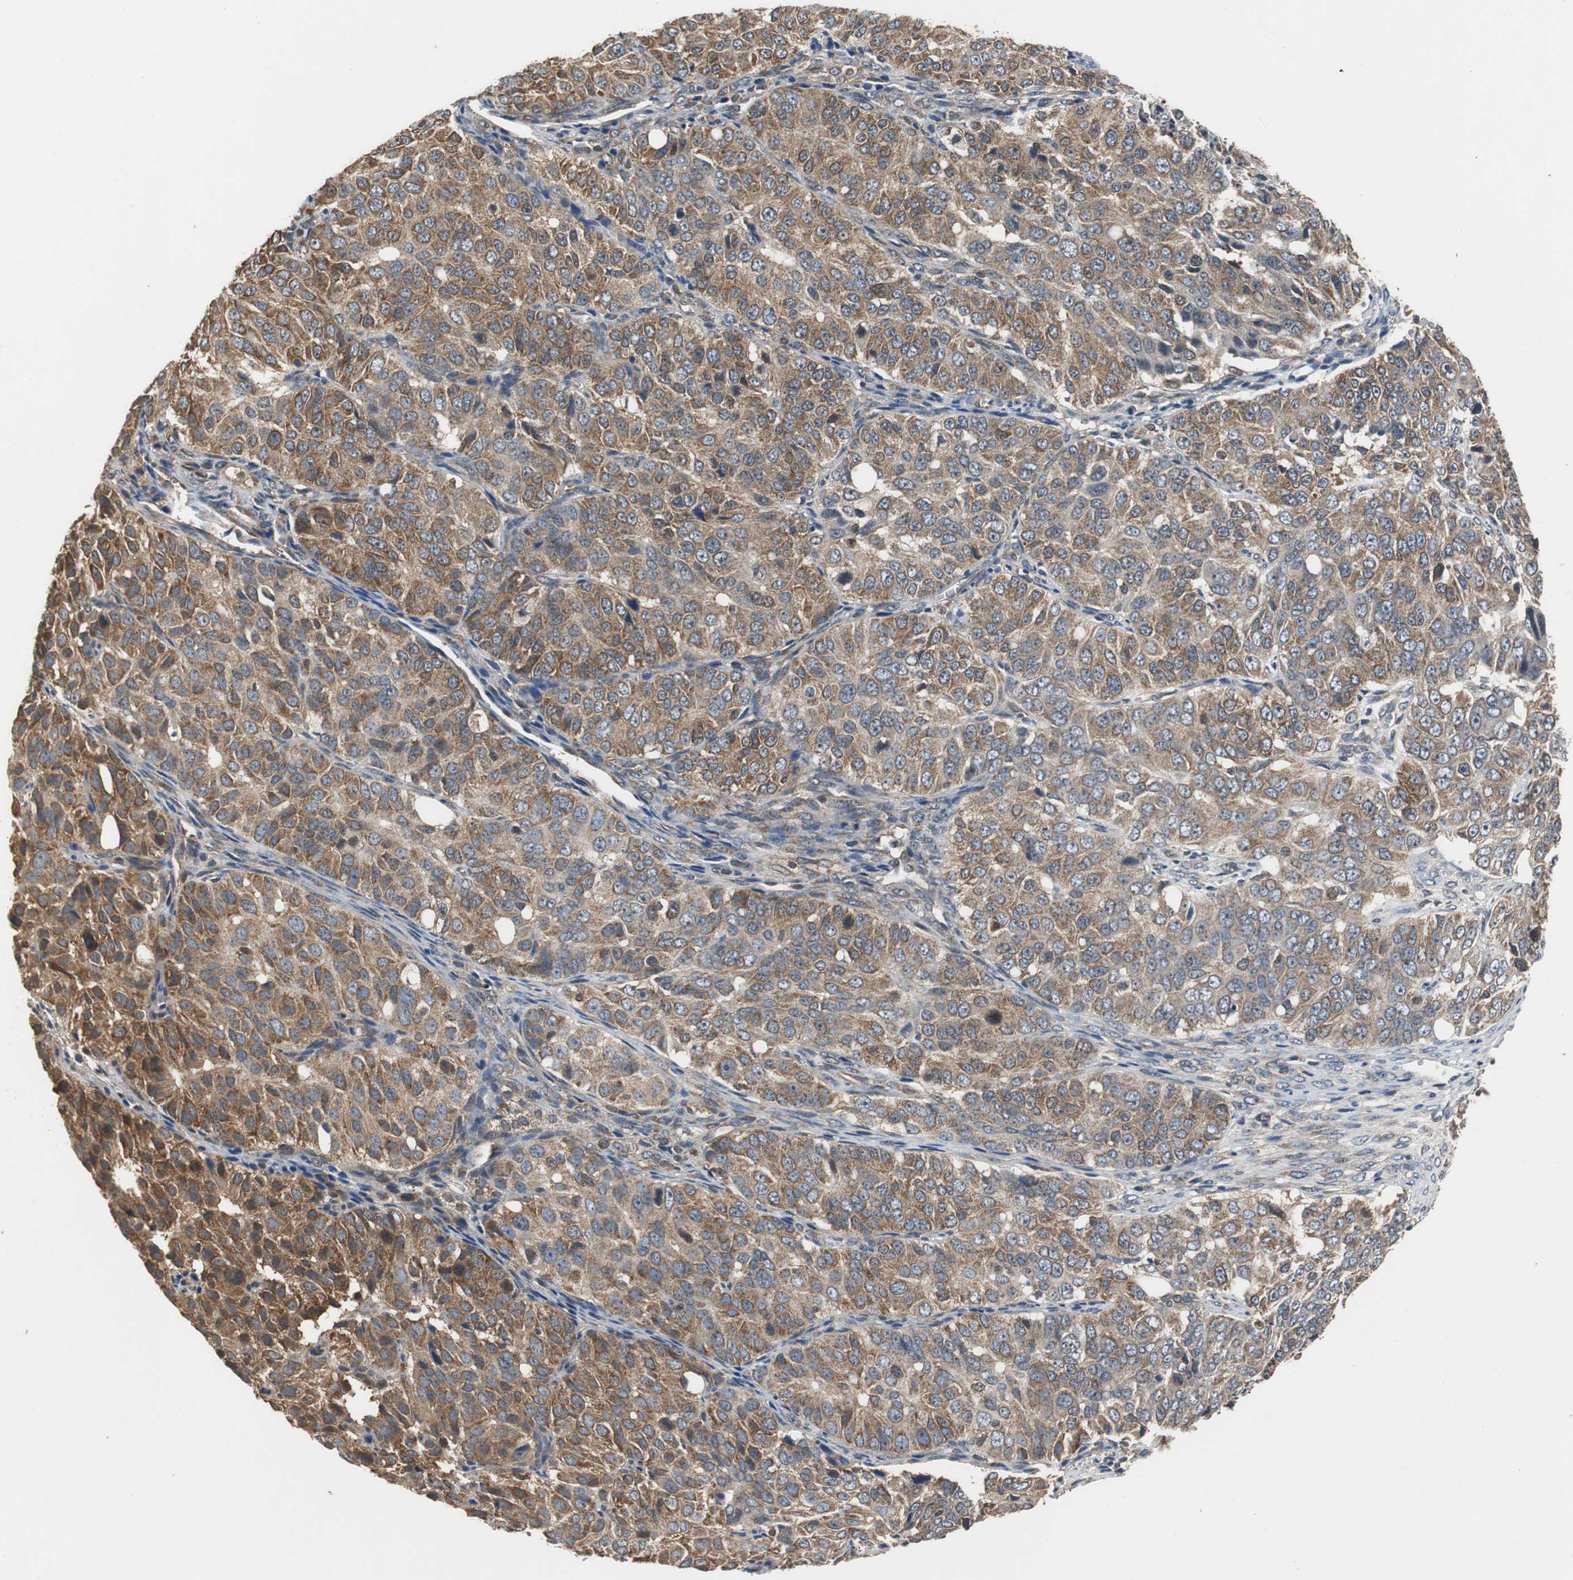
{"staining": {"intensity": "moderate", "quantity": ">75%", "location": "cytoplasmic/membranous"}, "tissue": "ovarian cancer", "cell_type": "Tumor cells", "image_type": "cancer", "snomed": [{"axis": "morphology", "description": "Carcinoma, endometroid"}, {"axis": "topography", "description": "Ovary"}], "caption": "The micrograph exhibits a brown stain indicating the presence of a protein in the cytoplasmic/membranous of tumor cells in endometroid carcinoma (ovarian). Ihc stains the protein of interest in brown and the nuclei are stained blue.", "gene": "VBP1", "patient": {"sex": "female", "age": 51}}